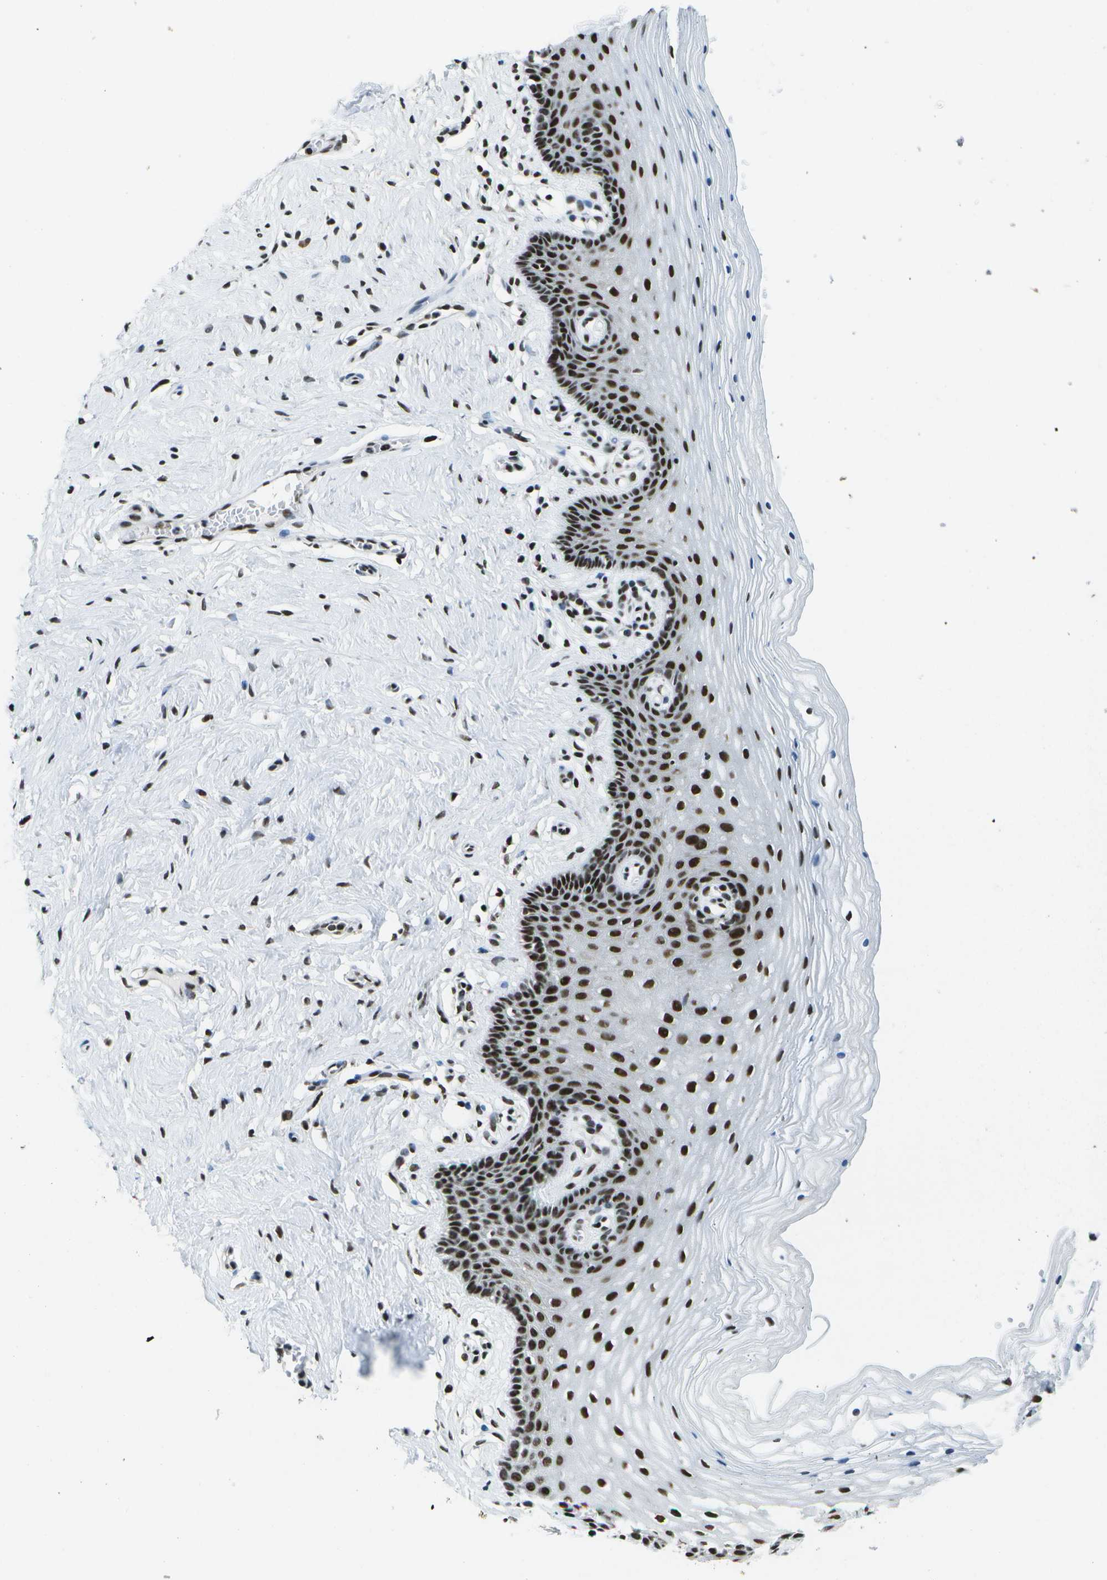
{"staining": {"intensity": "strong", "quantity": ">75%", "location": "nuclear"}, "tissue": "vagina", "cell_type": "Squamous epithelial cells", "image_type": "normal", "snomed": [{"axis": "morphology", "description": "Normal tissue, NOS"}, {"axis": "topography", "description": "Vagina"}], "caption": "High-magnification brightfield microscopy of normal vagina stained with DAB (3,3'-diaminobenzidine) (brown) and counterstained with hematoxylin (blue). squamous epithelial cells exhibit strong nuclear positivity is appreciated in approximately>75% of cells.", "gene": "NSRP1", "patient": {"sex": "female", "age": 32}}